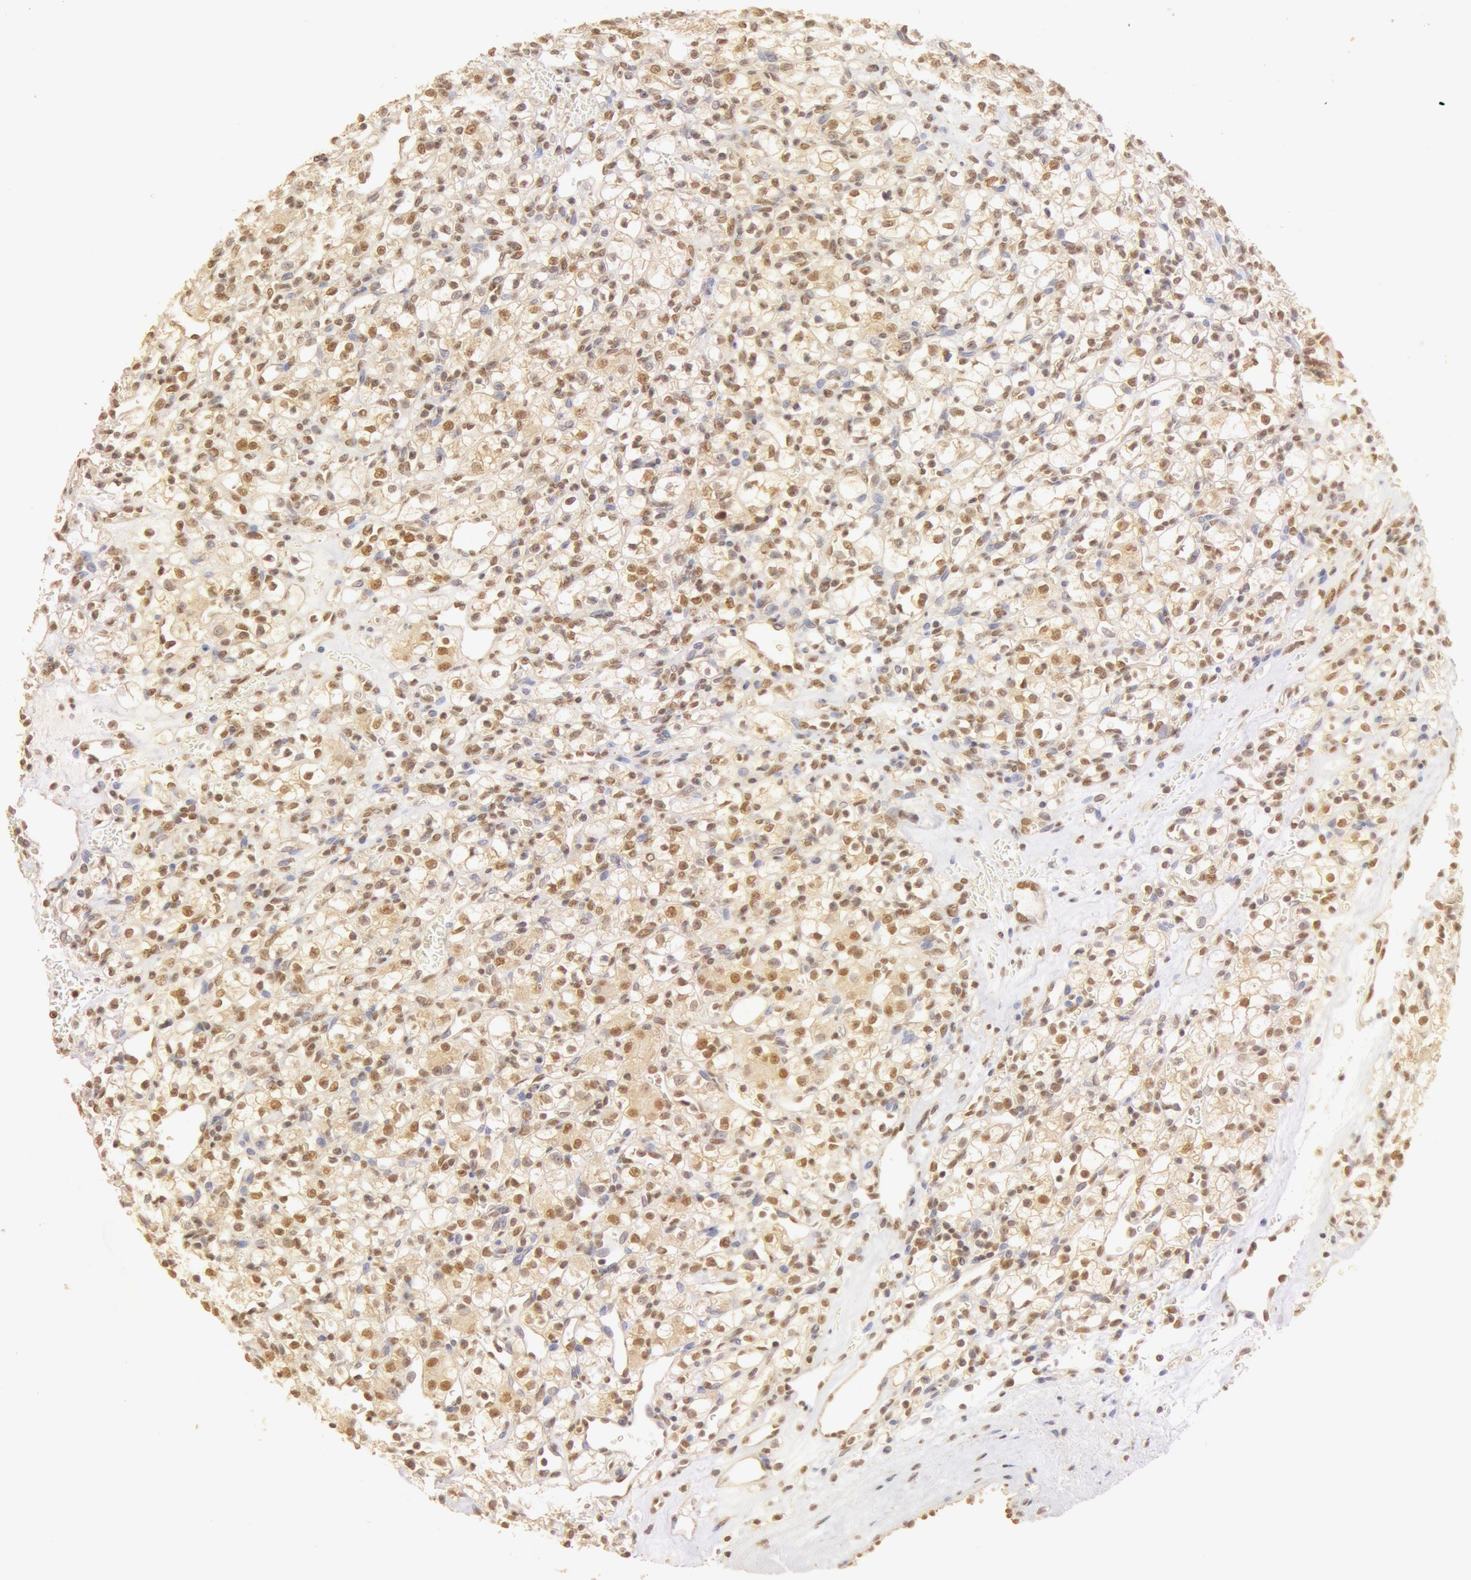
{"staining": {"intensity": "moderate", "quantity": ">75%", "location": "cytoplasmic/membranous,nuclear"}, "tissue": "renal cancer", "cell_type": "Tumor cells", "image_type": "cancer", "snomed": [{"axis": "morphology", "description": "Adenocarcinoma, NOS"}, {"axis": "topography", "description": "Kidney"}], "caption": "Renal adenocarcinoma was stained to show a protein in brown. There is medium levels of moderate cytoplasmic/membranous and nuclear expression in about >75% of tumor cells. (DAB (3,3'-diaminobenzidine) = brown stain, brightfield microscopy at high magnification).", "gene": "SNRNP70", "patient": {"sex": "female", "age": 62}}